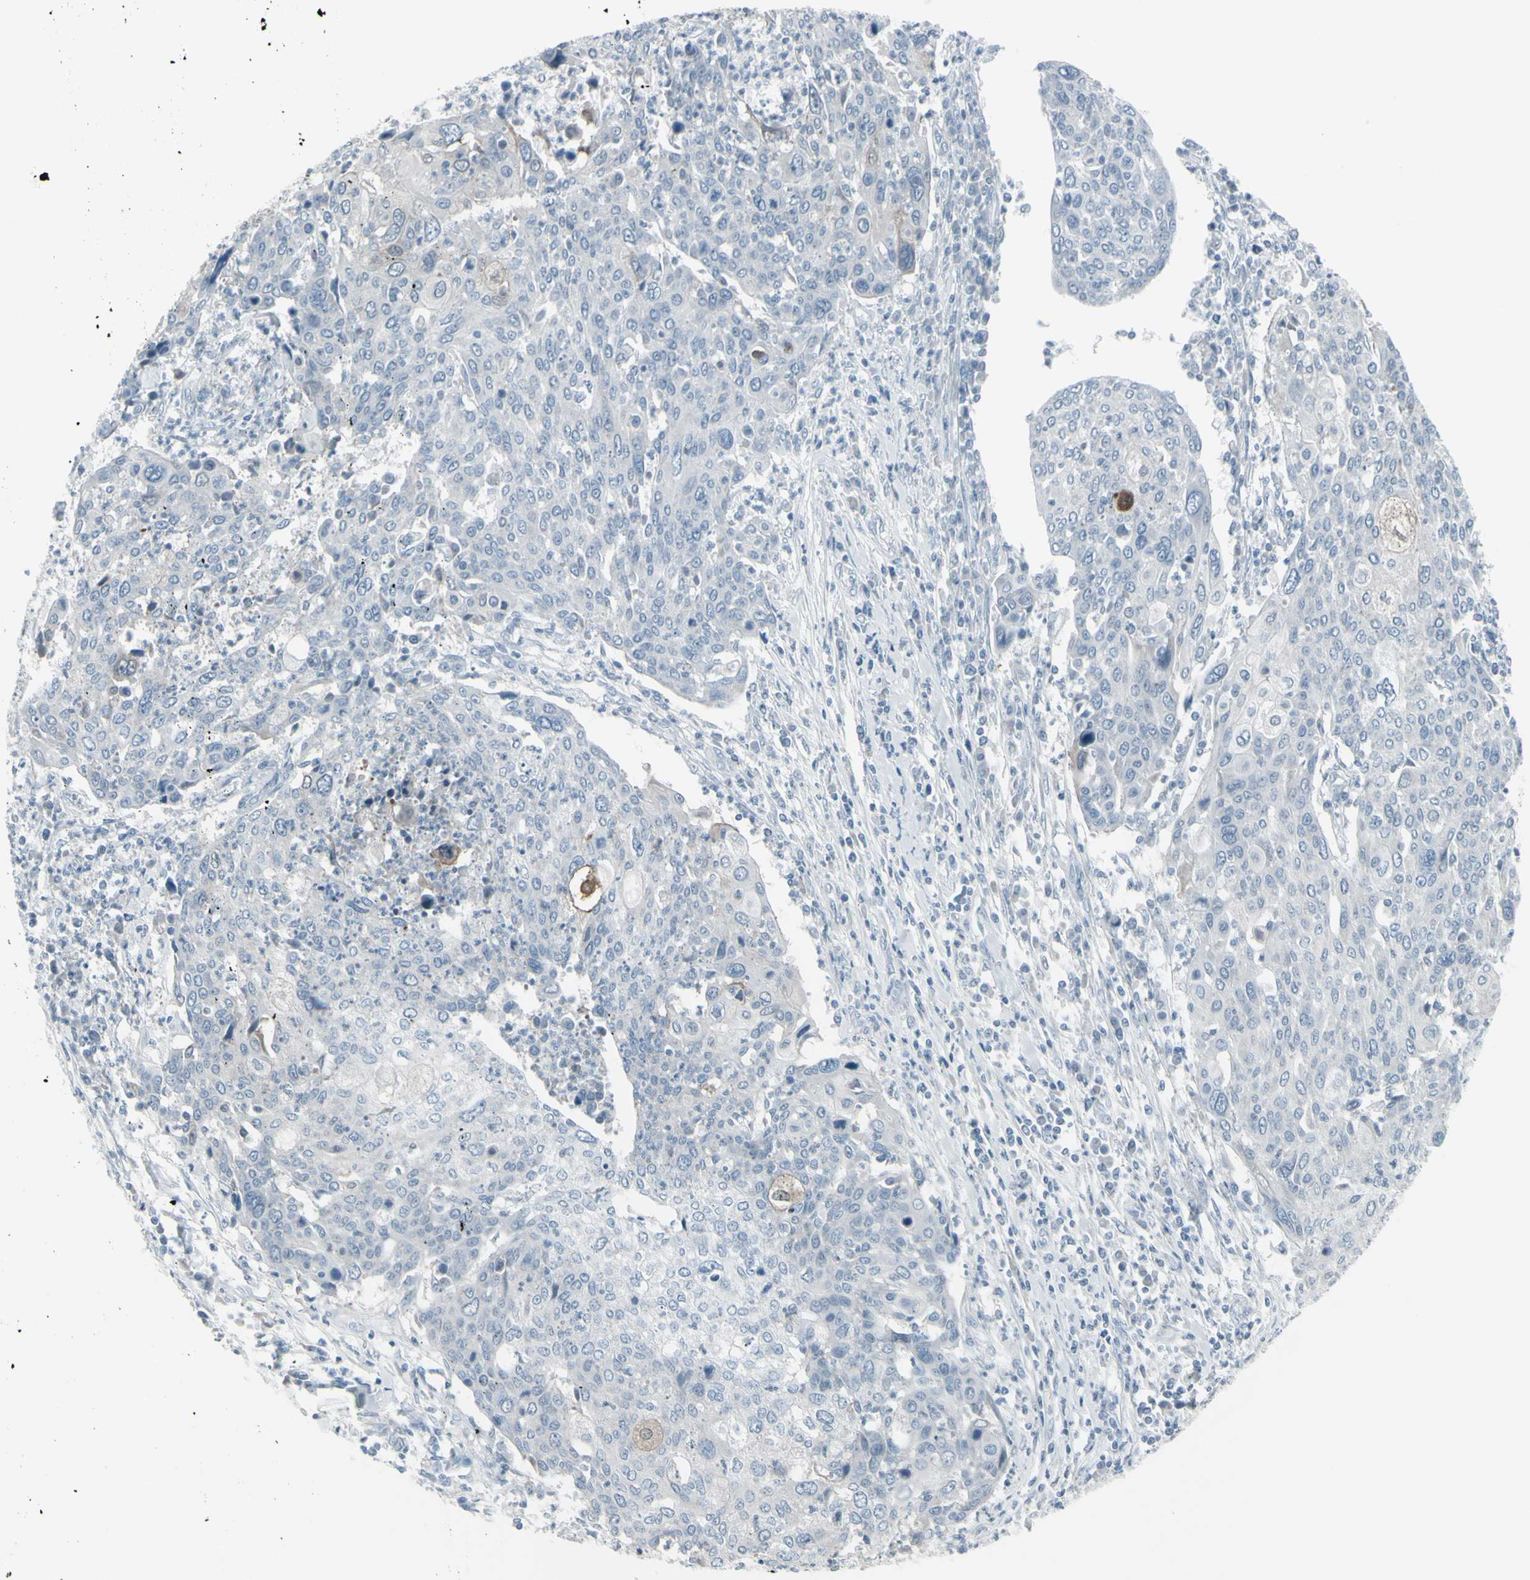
{"staining": {"intensity": "negative", "quantity": "none", "location": "none"}, "tissue": "cervical cancer", "cell_type": "Tumor cells", "image_type": "cancer", "snomed": [{"axis": "morphology", "description": "Squamous cell carcinoma, NOS"}, {"axis": "topography", "description": "Cervix"}], "caption": "Immunohistochemistry image of neoplastic tissue: squamous cell carcinoma (cervical) stained with DAB exhibits no significant protein expression in tumor cells.", "gene": "RAB3A", "patient": {"sex": "female", "age": 40}}